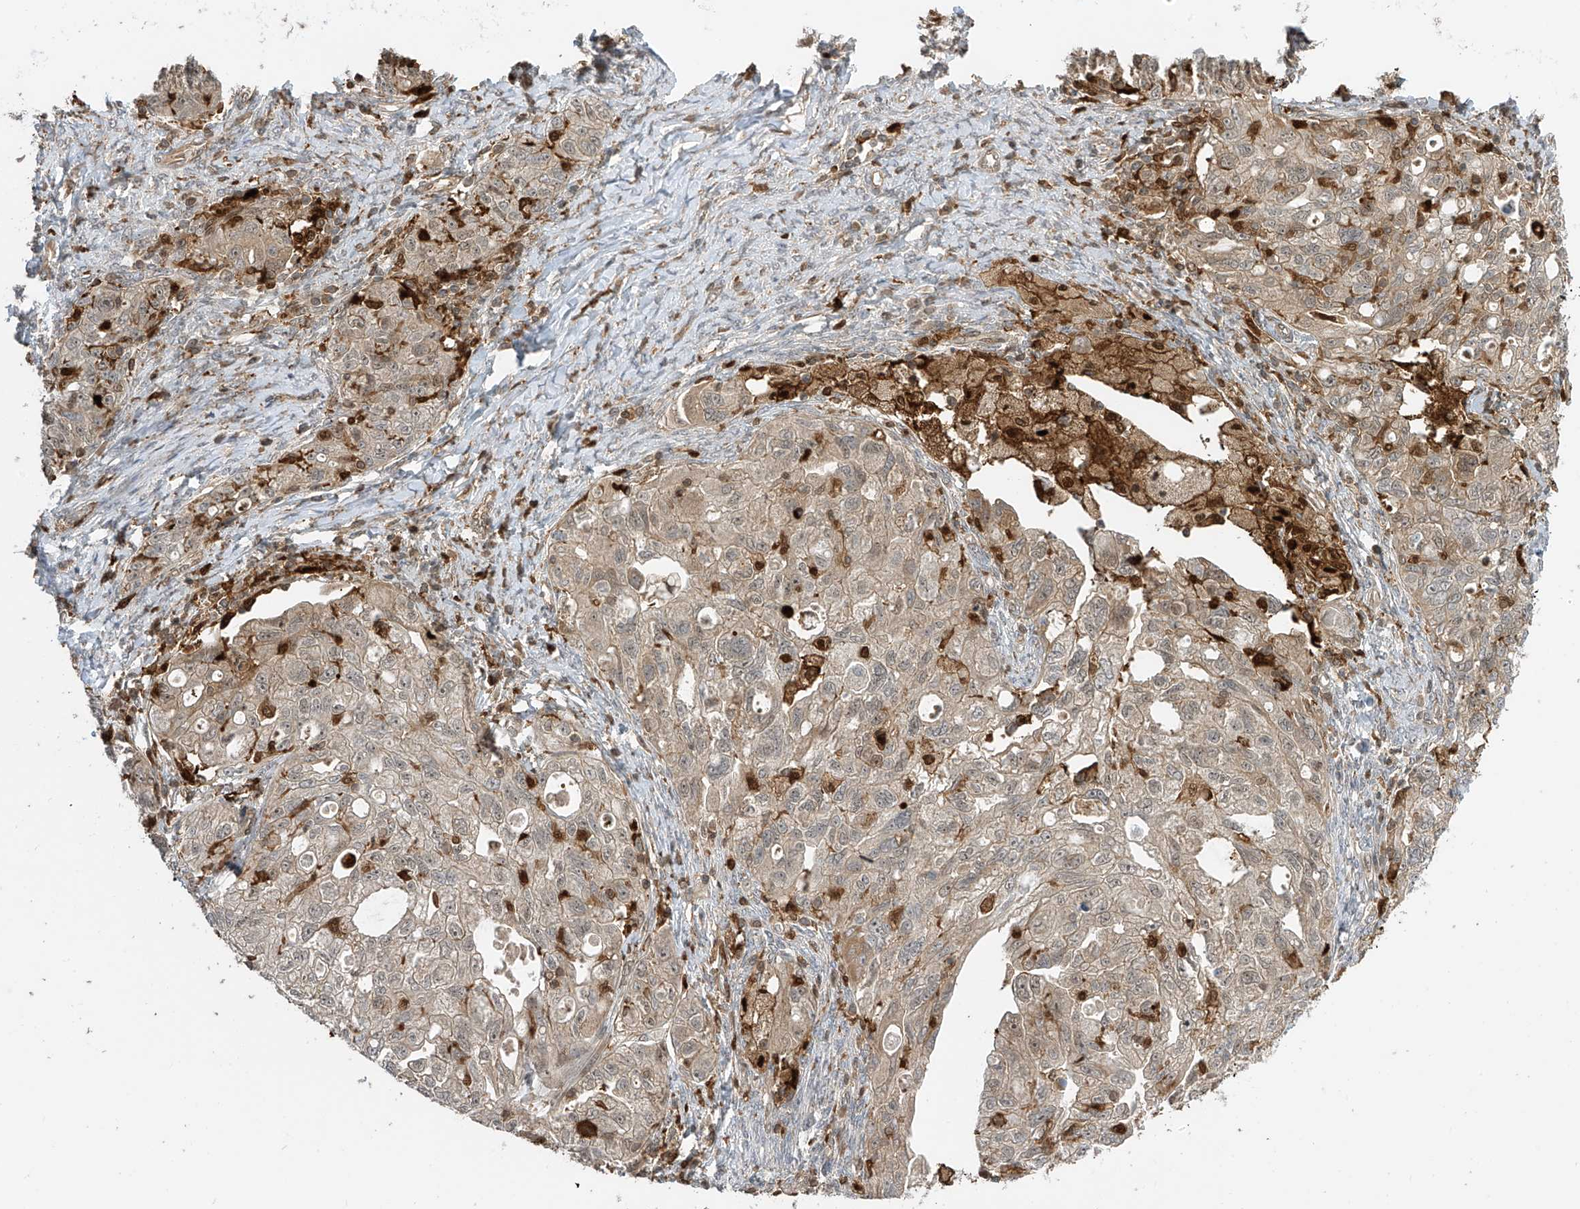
{"staining": {"intensity": "weak", "quantity": "<25%", "location": "cytoplasmic/membranous"}, "tissue": "ovarian cancer", "cell_type": "Tumor cells", "image_type": "cancer", "snomed": [{"axis": "morphology", "description": "Carcinoma, NOS"}, {"axis": "morphology", "description": "Cystadenocarcinoma, serous, NOS"}, {"axis": "topography", "description": "Ovary"}], "caption": "The histopathology image shows no staining of tumor cells in ovarian cancer (carcinoma). Brightfield microscopy of immunohistochemistry stained with DAB (brown) and hematoxylin (blue), captured at high magnification.", "gene": "ATAD2B", "patient": {"sex": "female", "age": 69}}